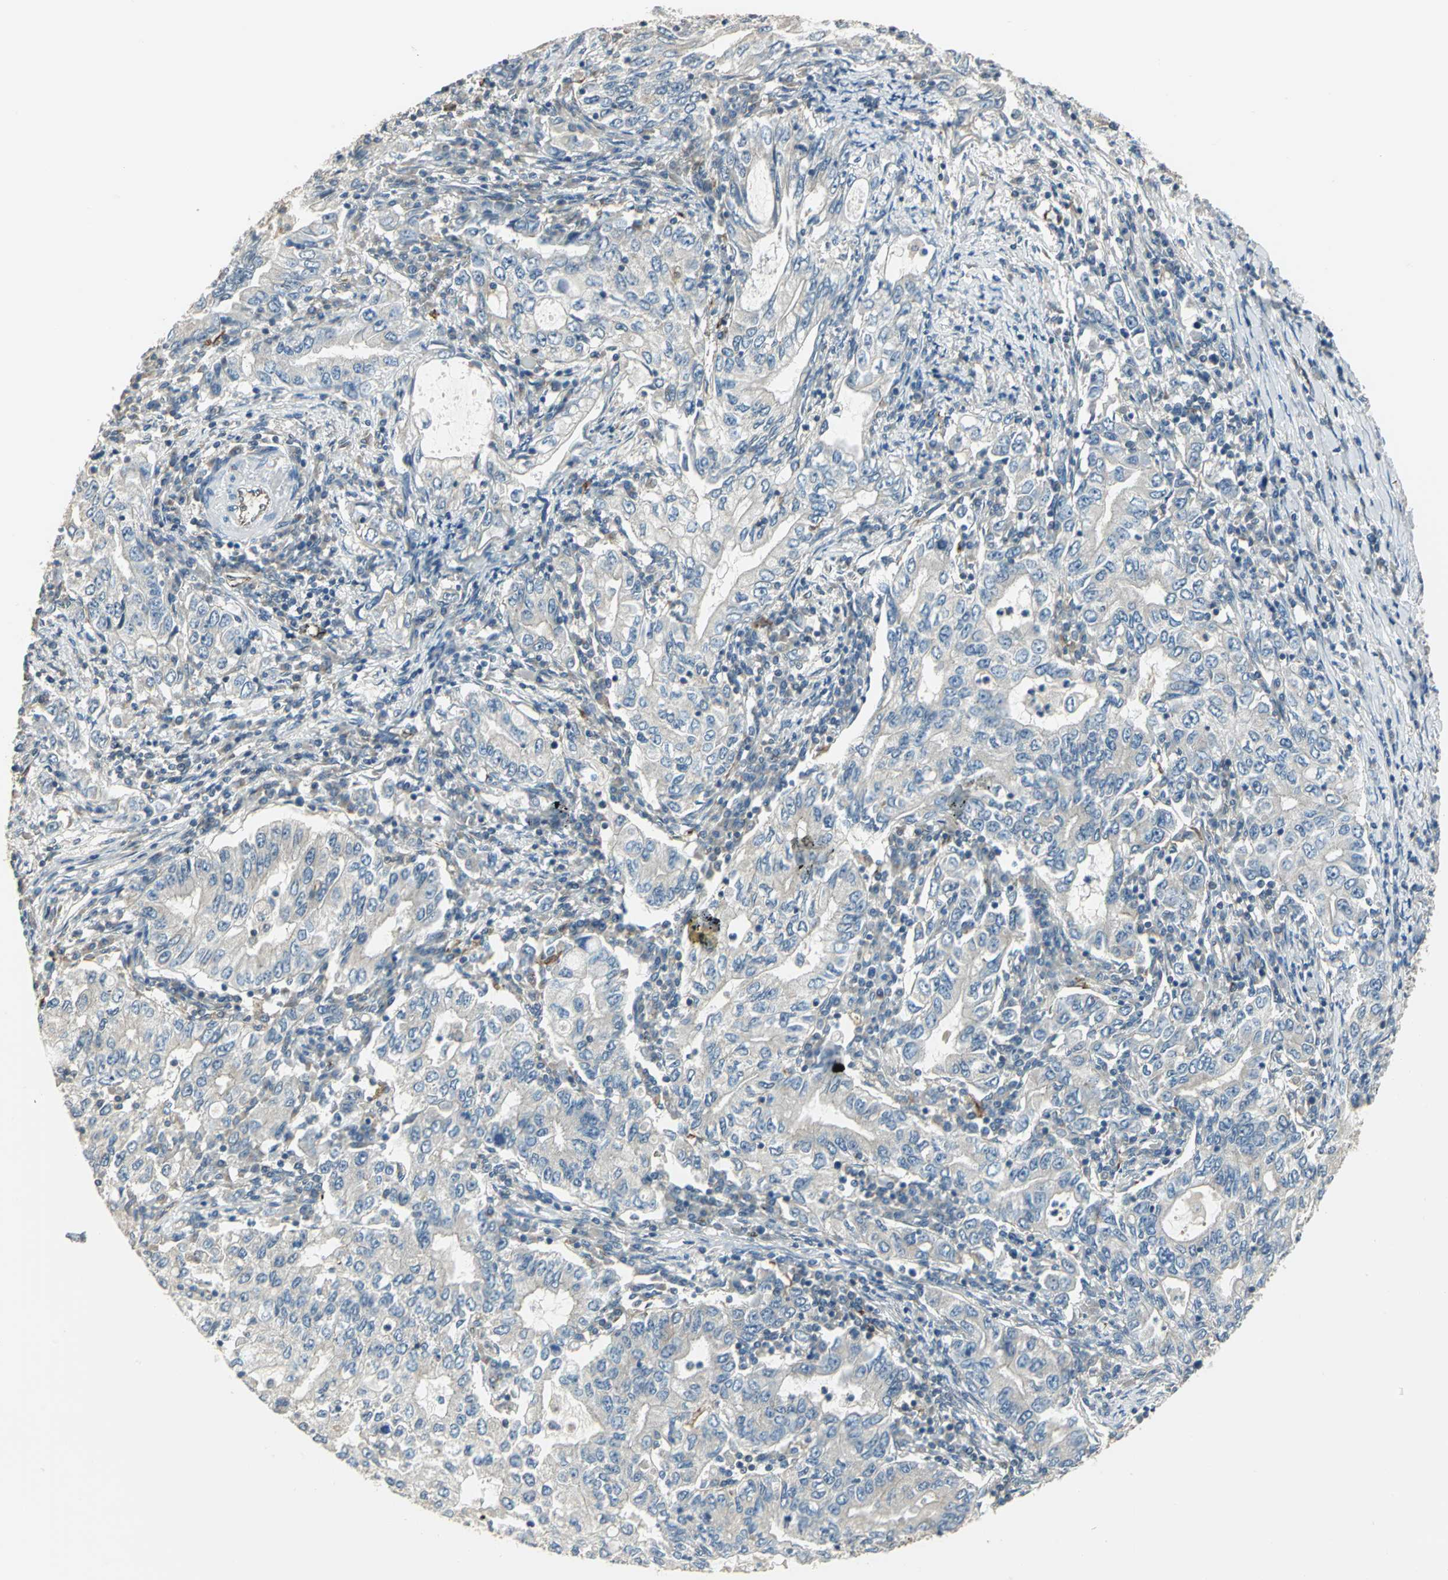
{"staining": {"intensity": "negative", "quantity": "none", "location": "none"}, "tissue": "stomach cancer", "cell_type": "Tumor cells", "image_type": "cancer", "snomed": [{"axis": "morphology", "description": "Adenocarcinoma, NOS"}, {"axis": "topography", "description": "Stomach, lower"}], "caption": "Immunohistochemical staining of human stomach adenocarcinoma shows no significant expression in tumor cells.", "gene": "RAPGEF1", "patient": {"sex": "female", "age": 72}}